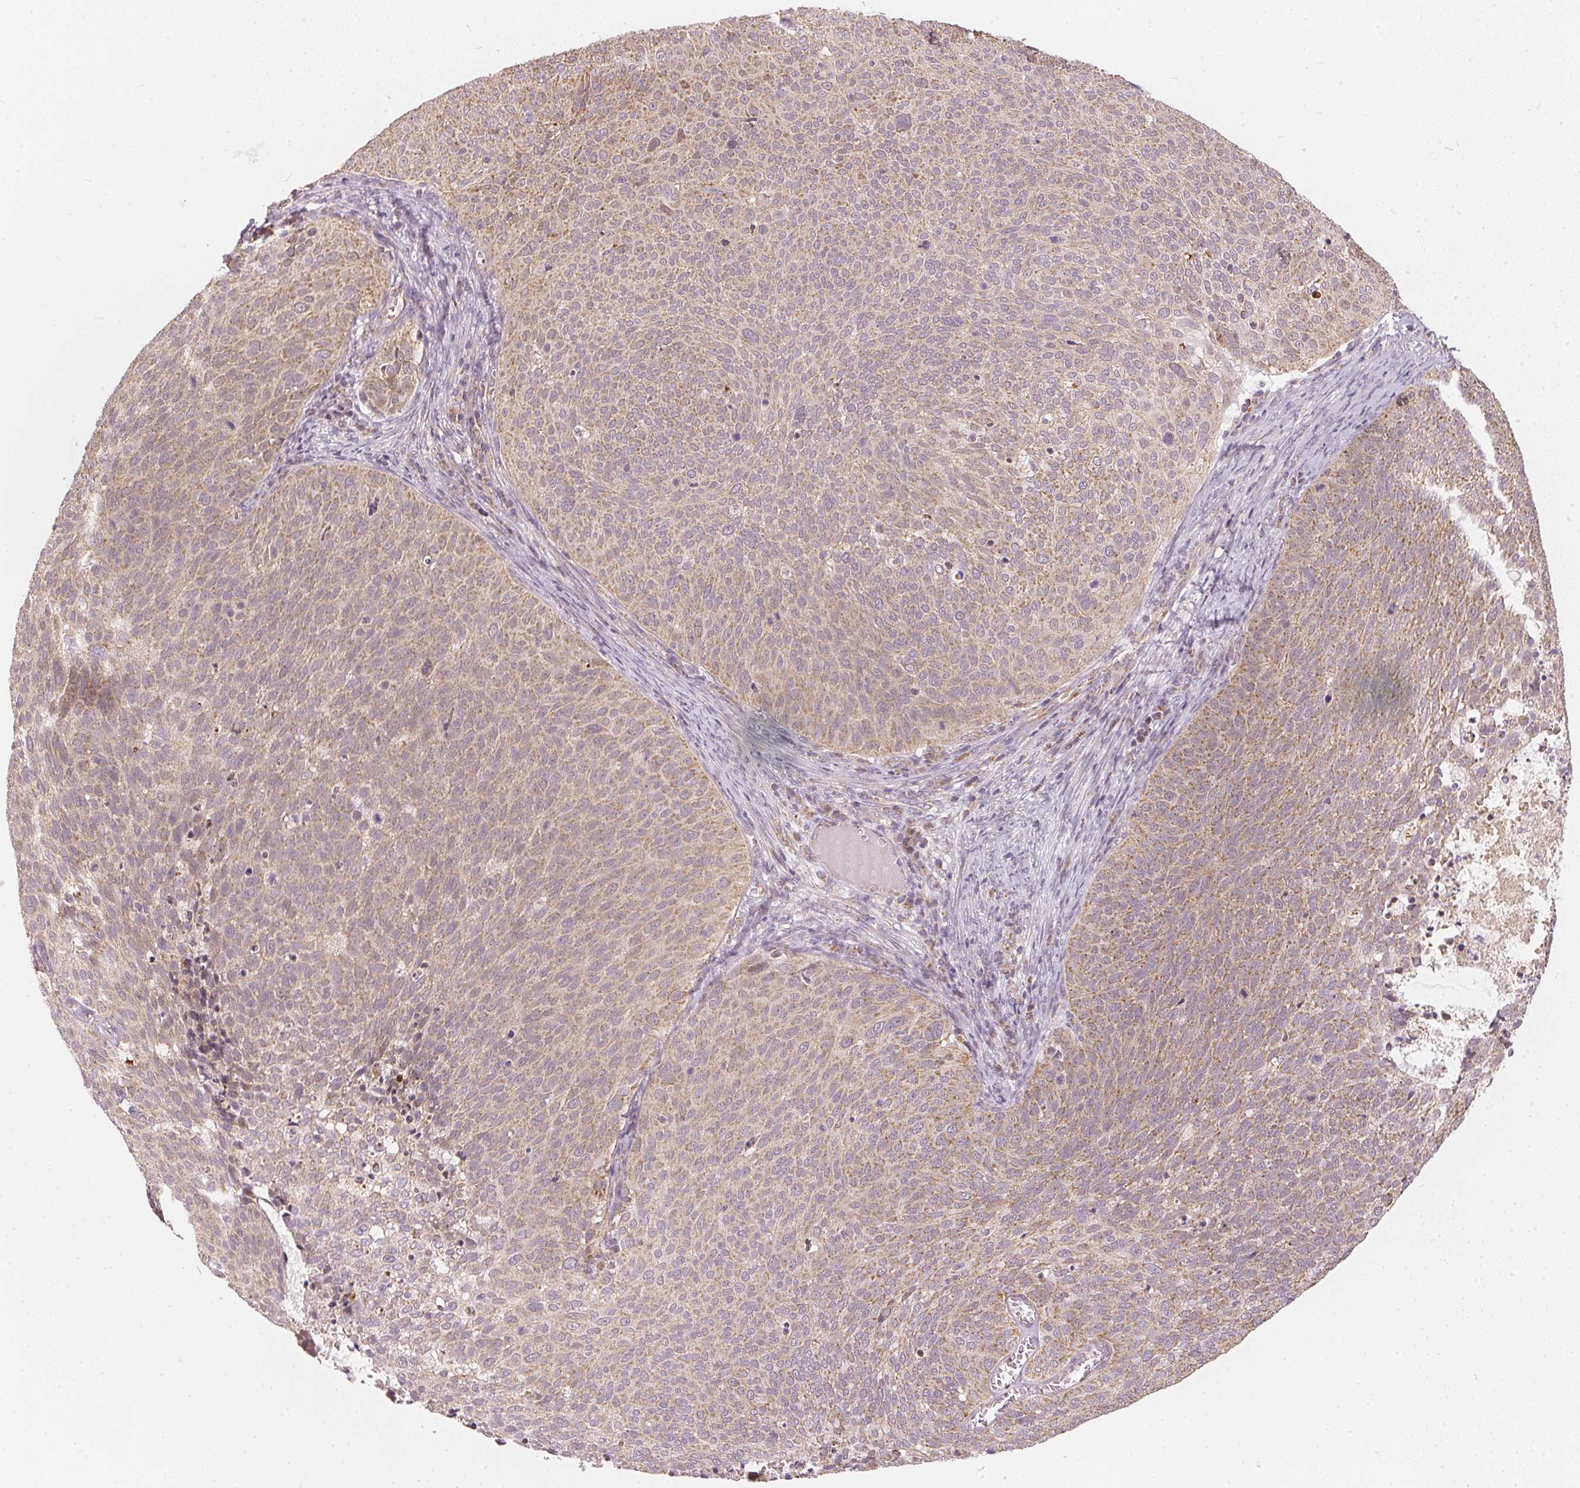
{"staining": {"intensity": "weak", "quantity": ">75%", "location": "cytoplasmic/membranous"}, "tissue": "cervical cancer", "cell_type": "Tumor cells", "image_type": "cancer", "snomed": [{"axis": "morphology", "description": "Squamous cell carcinoma, NOS"}, {"axis": "topography", "description": "Cervix"}], "caption": "Human cervical squamous cell carcinoma stained with a protein marker shows weak staining in tumor cells.", "gene": "MATCAP1", "patient": {"sex": "female", "age": 39}}